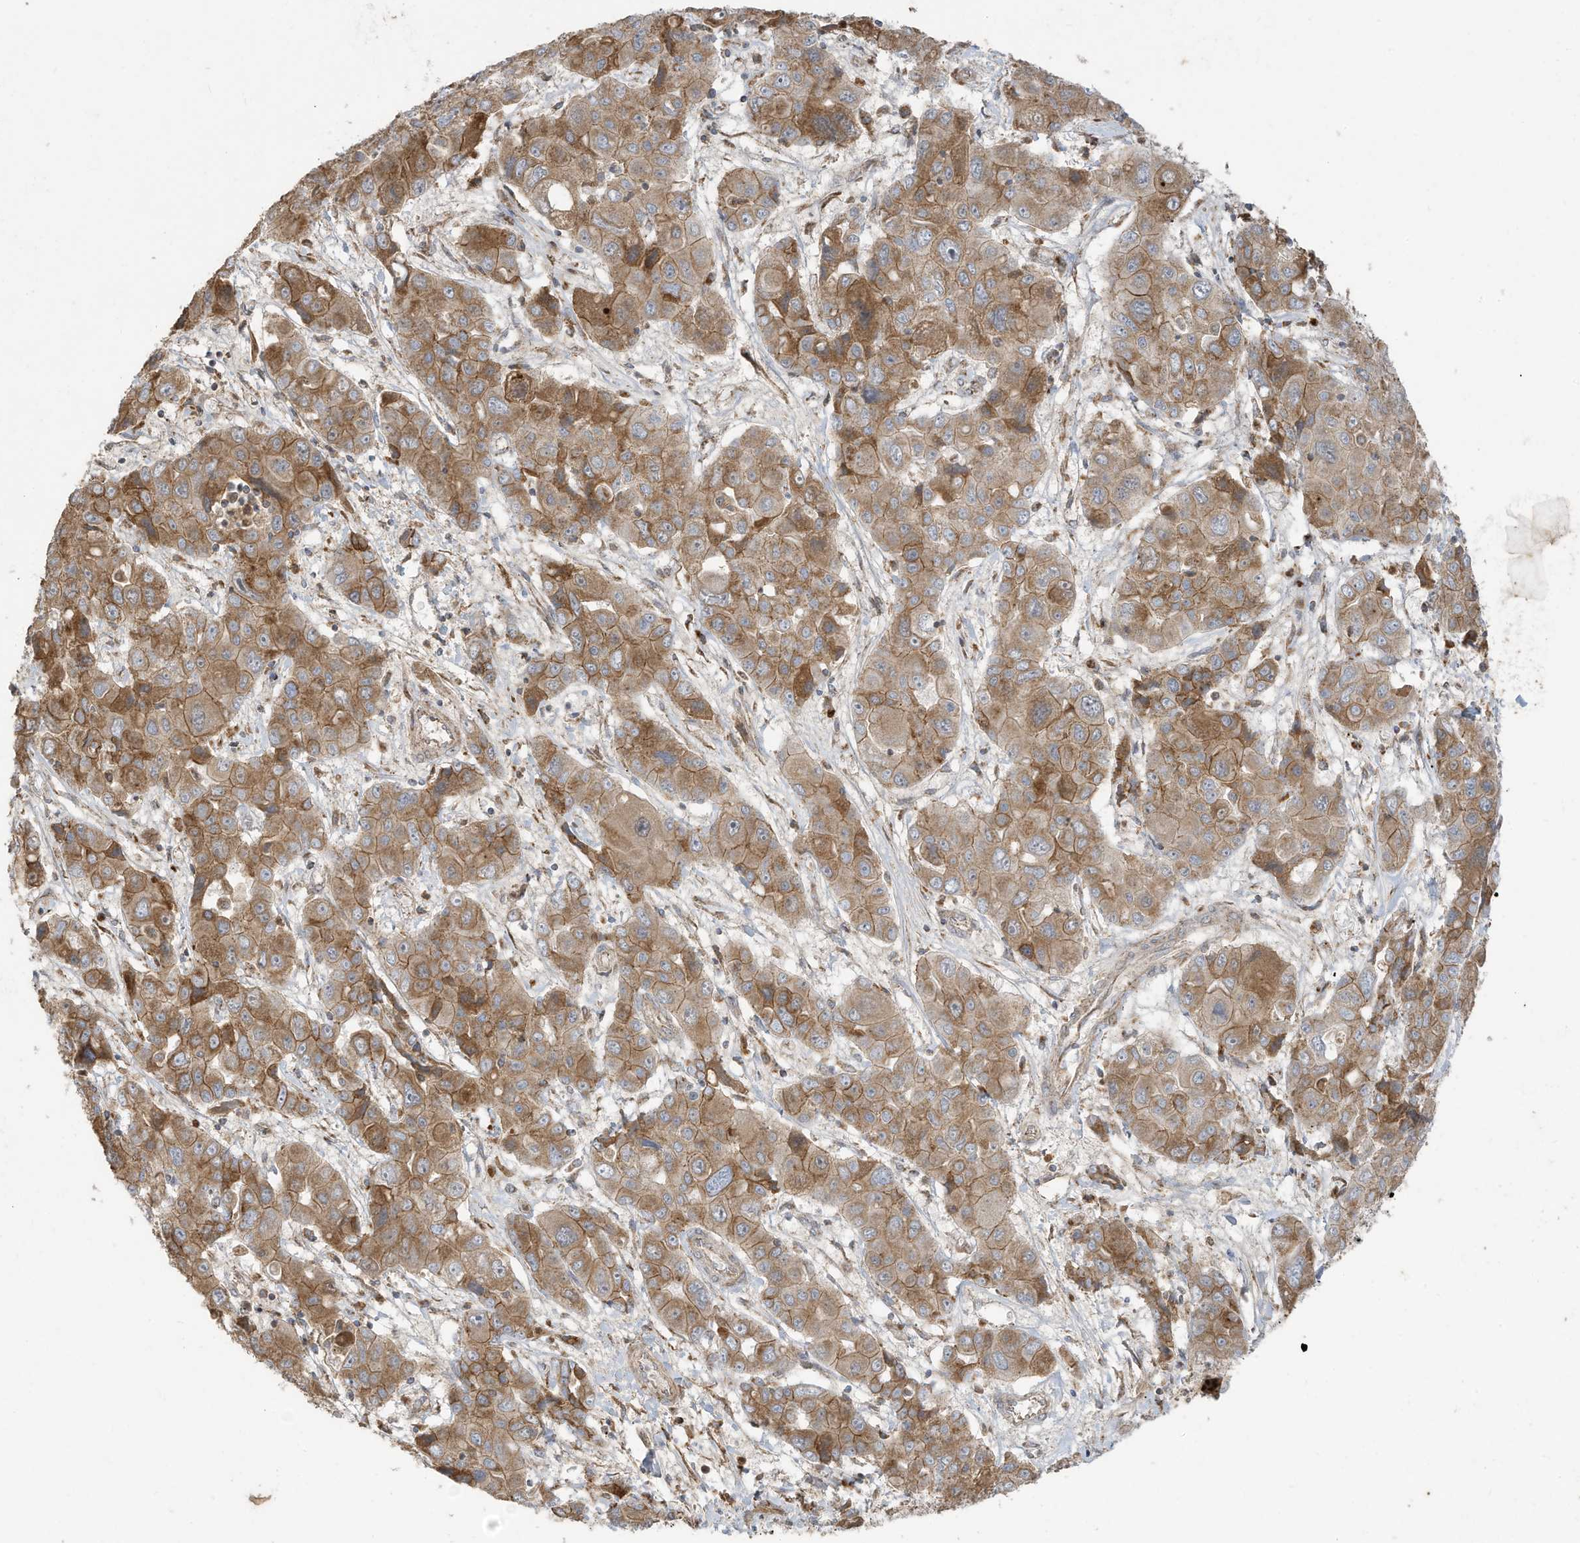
{"staining": {"intensity": "moderate", "quantity": ">75%", "location": "cytoplasmic/membranous"}, "tissue": "liver cancer", "cell_type": "Tumor cells", "image_type": "cancer", "snomed": [{"axis": "morphology", "description": "Cholangiocarcinoma"}, {"axis": "topography", "description": "Liver"}], "caption": "A photomicrograph showing moderate cytoplasmic/membranous staining in about >75% of tumor cells in cholangiocarcinoma (liver), as visualized by brown immunohistochemical staining.", "gene": "C2orf74", "patient": {"sex": "male", "age": 67}}